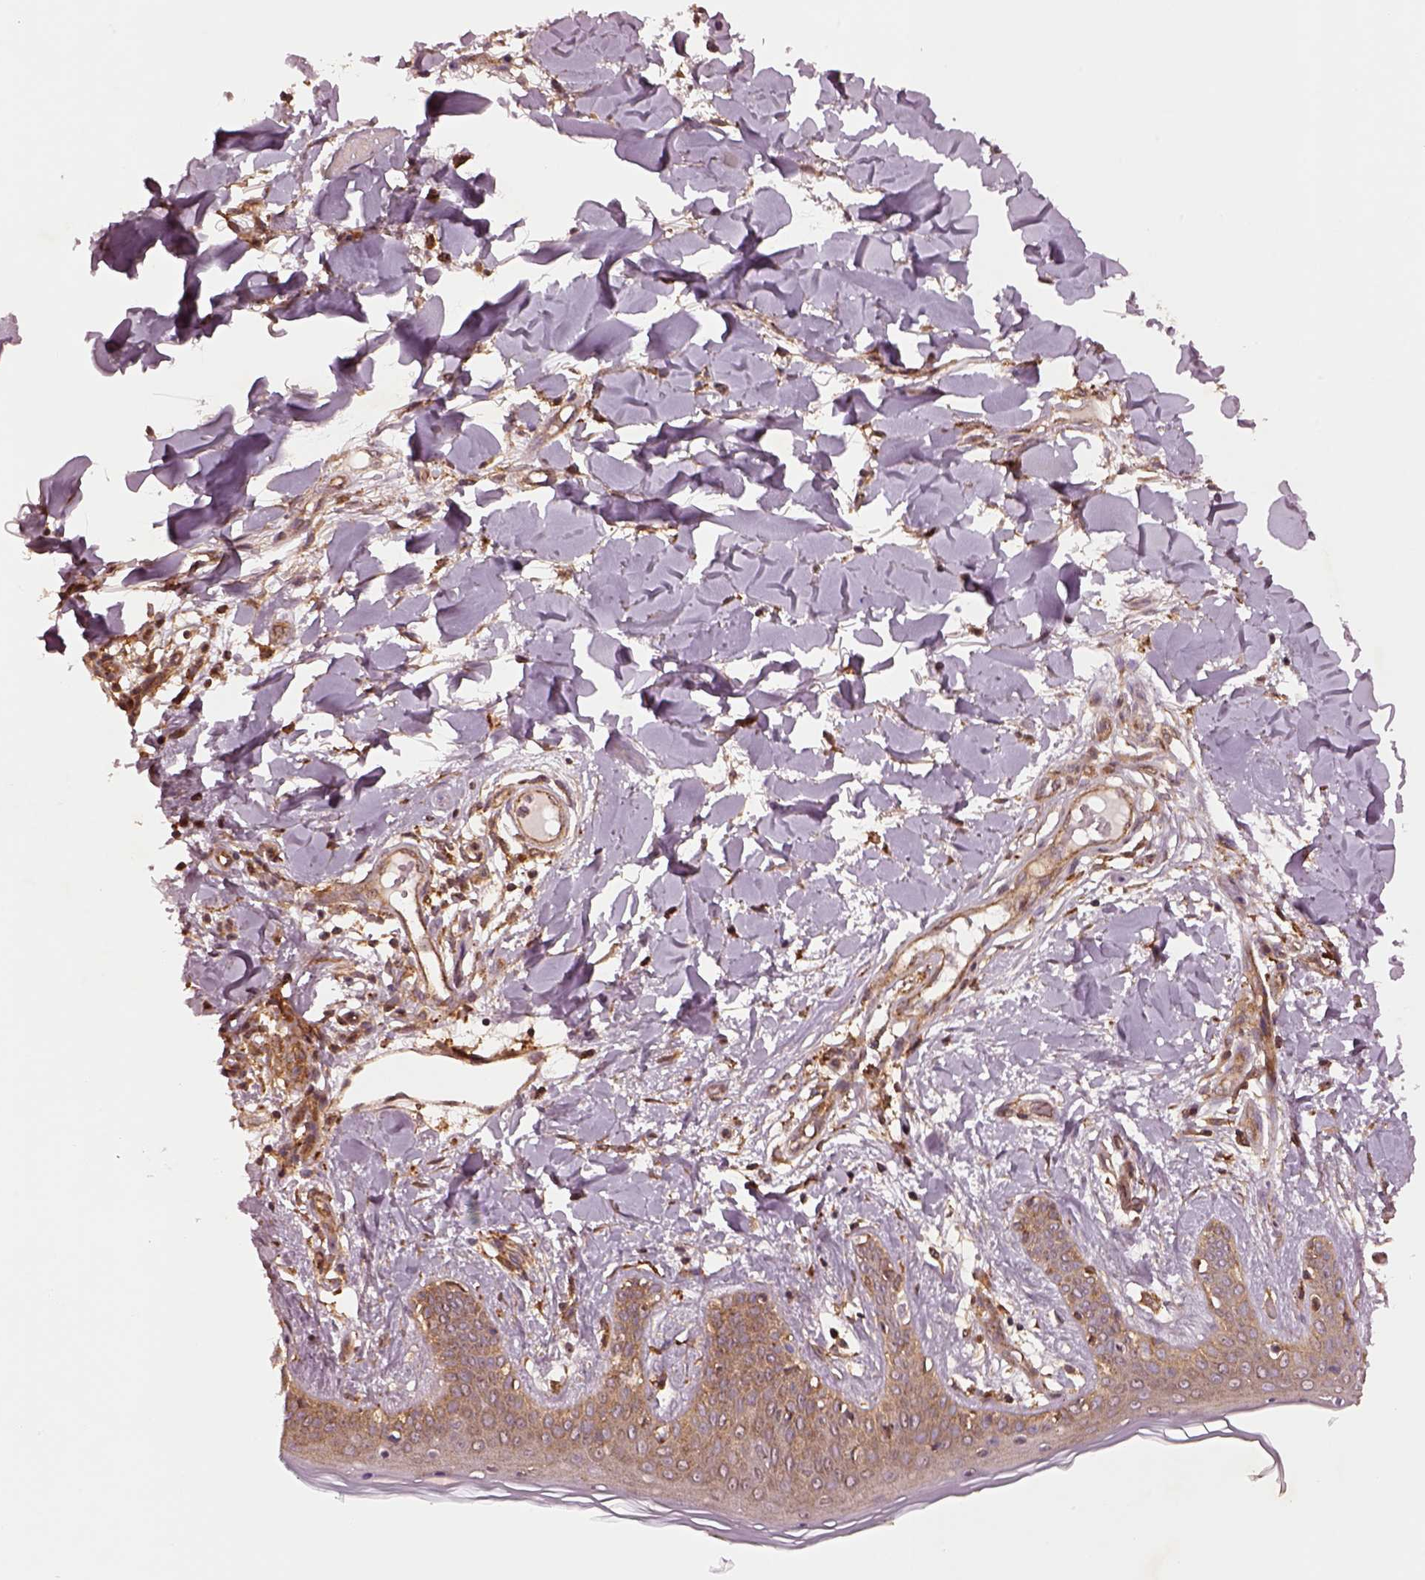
{"staining": {"intensity": "moderate", "quantity": "<25%", "location": "cytoplasmic/membranous"}, "tissue": "skin", "cell_type": "Fibroblasts", "image_type": "normal", "snomed": [{"axis": "morphology", "description": "Normal tissue, NOS"}, {"axis": "topography", "description": "Skin"}], "caption": "A micrograph of skin stained for a protein reveals moderate cytoplasmic/membranous brown staining in fibroblasts. The protein of interest is stained brown, and the nuclei are stained in blue (DAB (3,3'-diaminobenzidine) IHC with brightfield microscopy, high magnification).", "gene": "WASHC2A", "patient": {"sex": "female", "age": 34}}